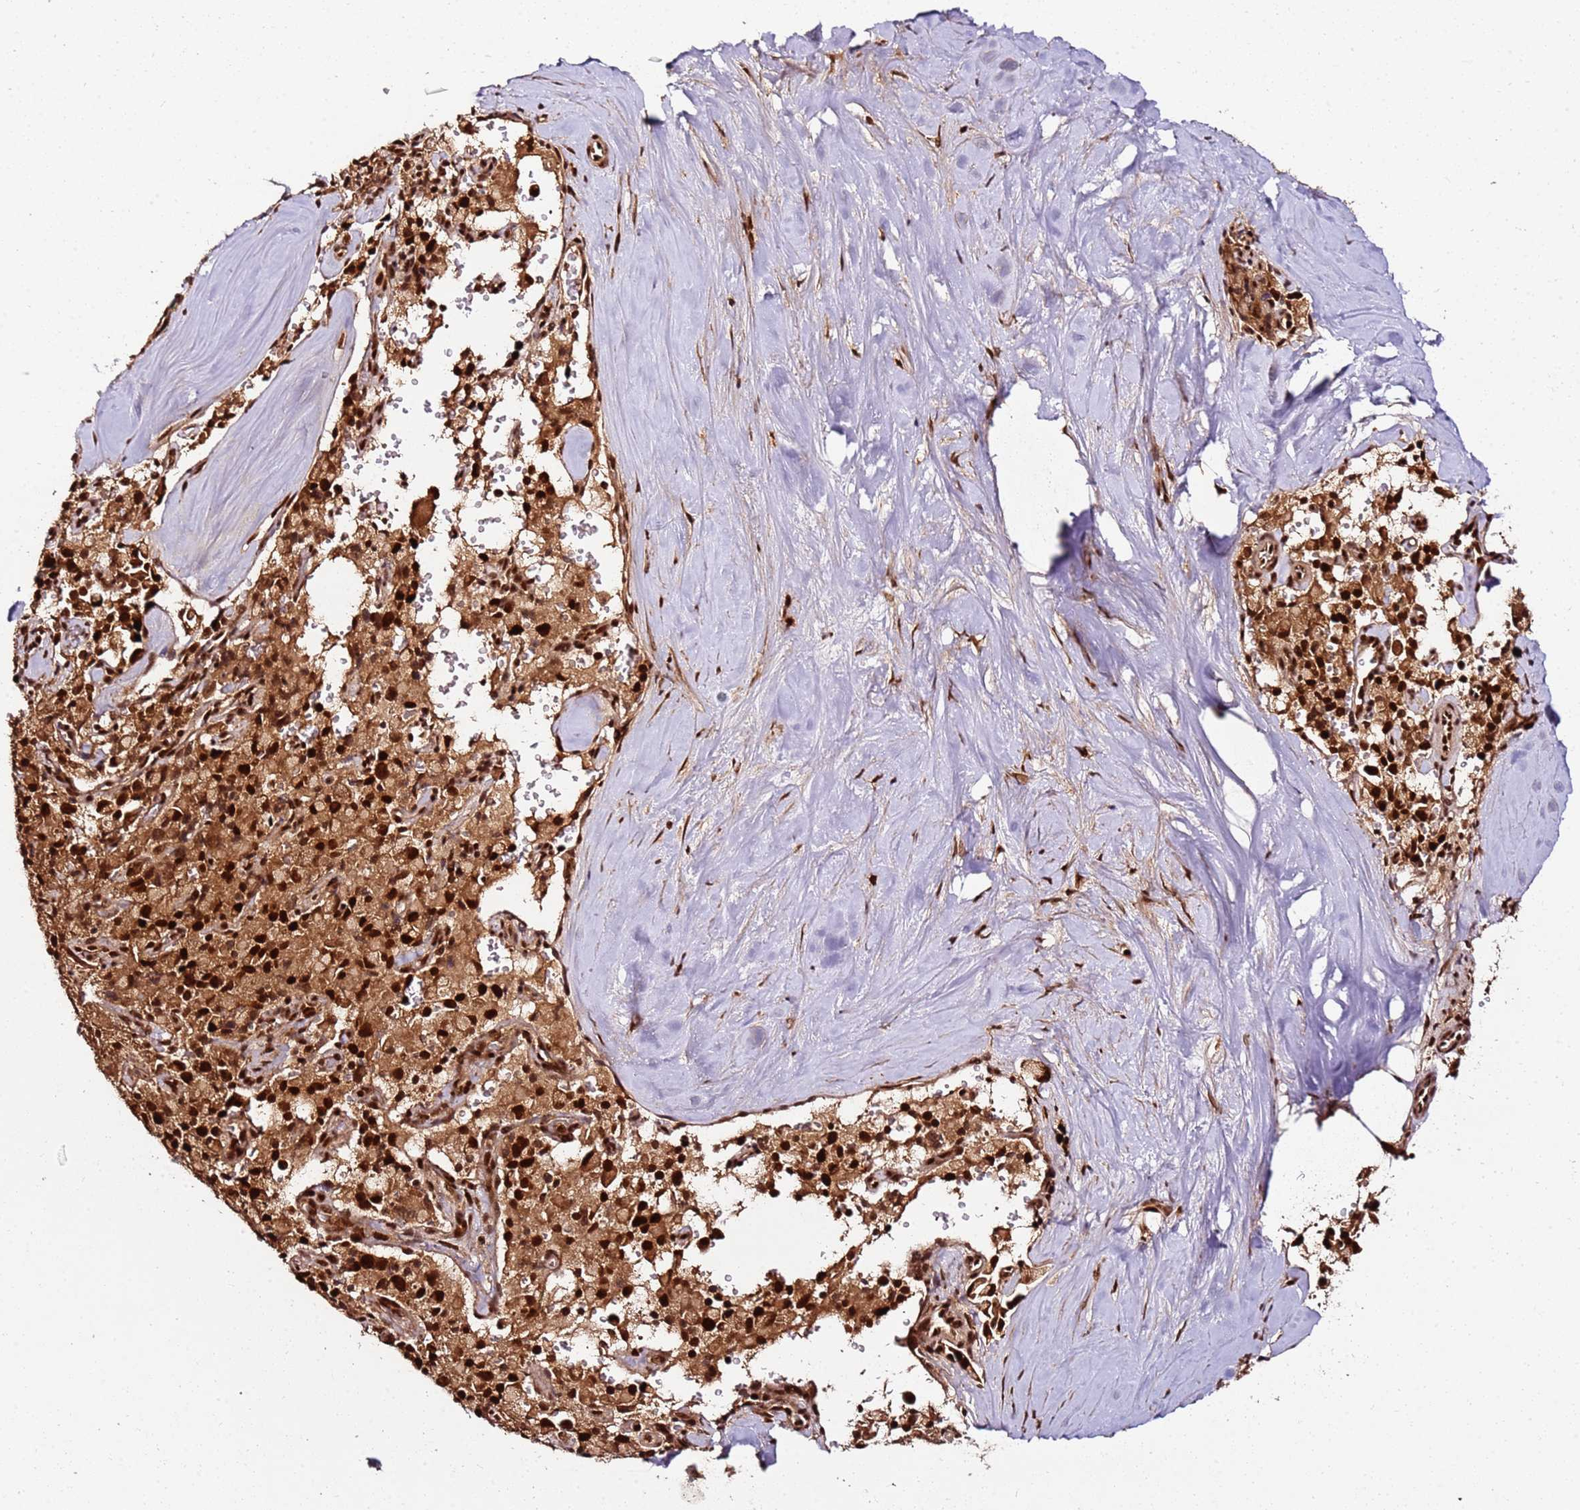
{"staining": {"intensity": "strong", "quantity": ">75%", "location": "nuclear"}, "tissue": "pancreatic cancer", "cell_type": "Tumor cells", "image_type": "cancer", "snomed": [{"axis": "morphology", "description": "Adenocarcinoma, NOS"}, {"axis": "topography", "description": "Pancreas"}], "caption": "DAB (3,3'-diaminobenzidine) immunohistochemical staining of human adenocarcinoma (pancreatic) demonstrates strong nuclear protein staining in about >75% of tumor cells.", "gene": "XRN2", "patient": {"sex": "male", "age": 65}}